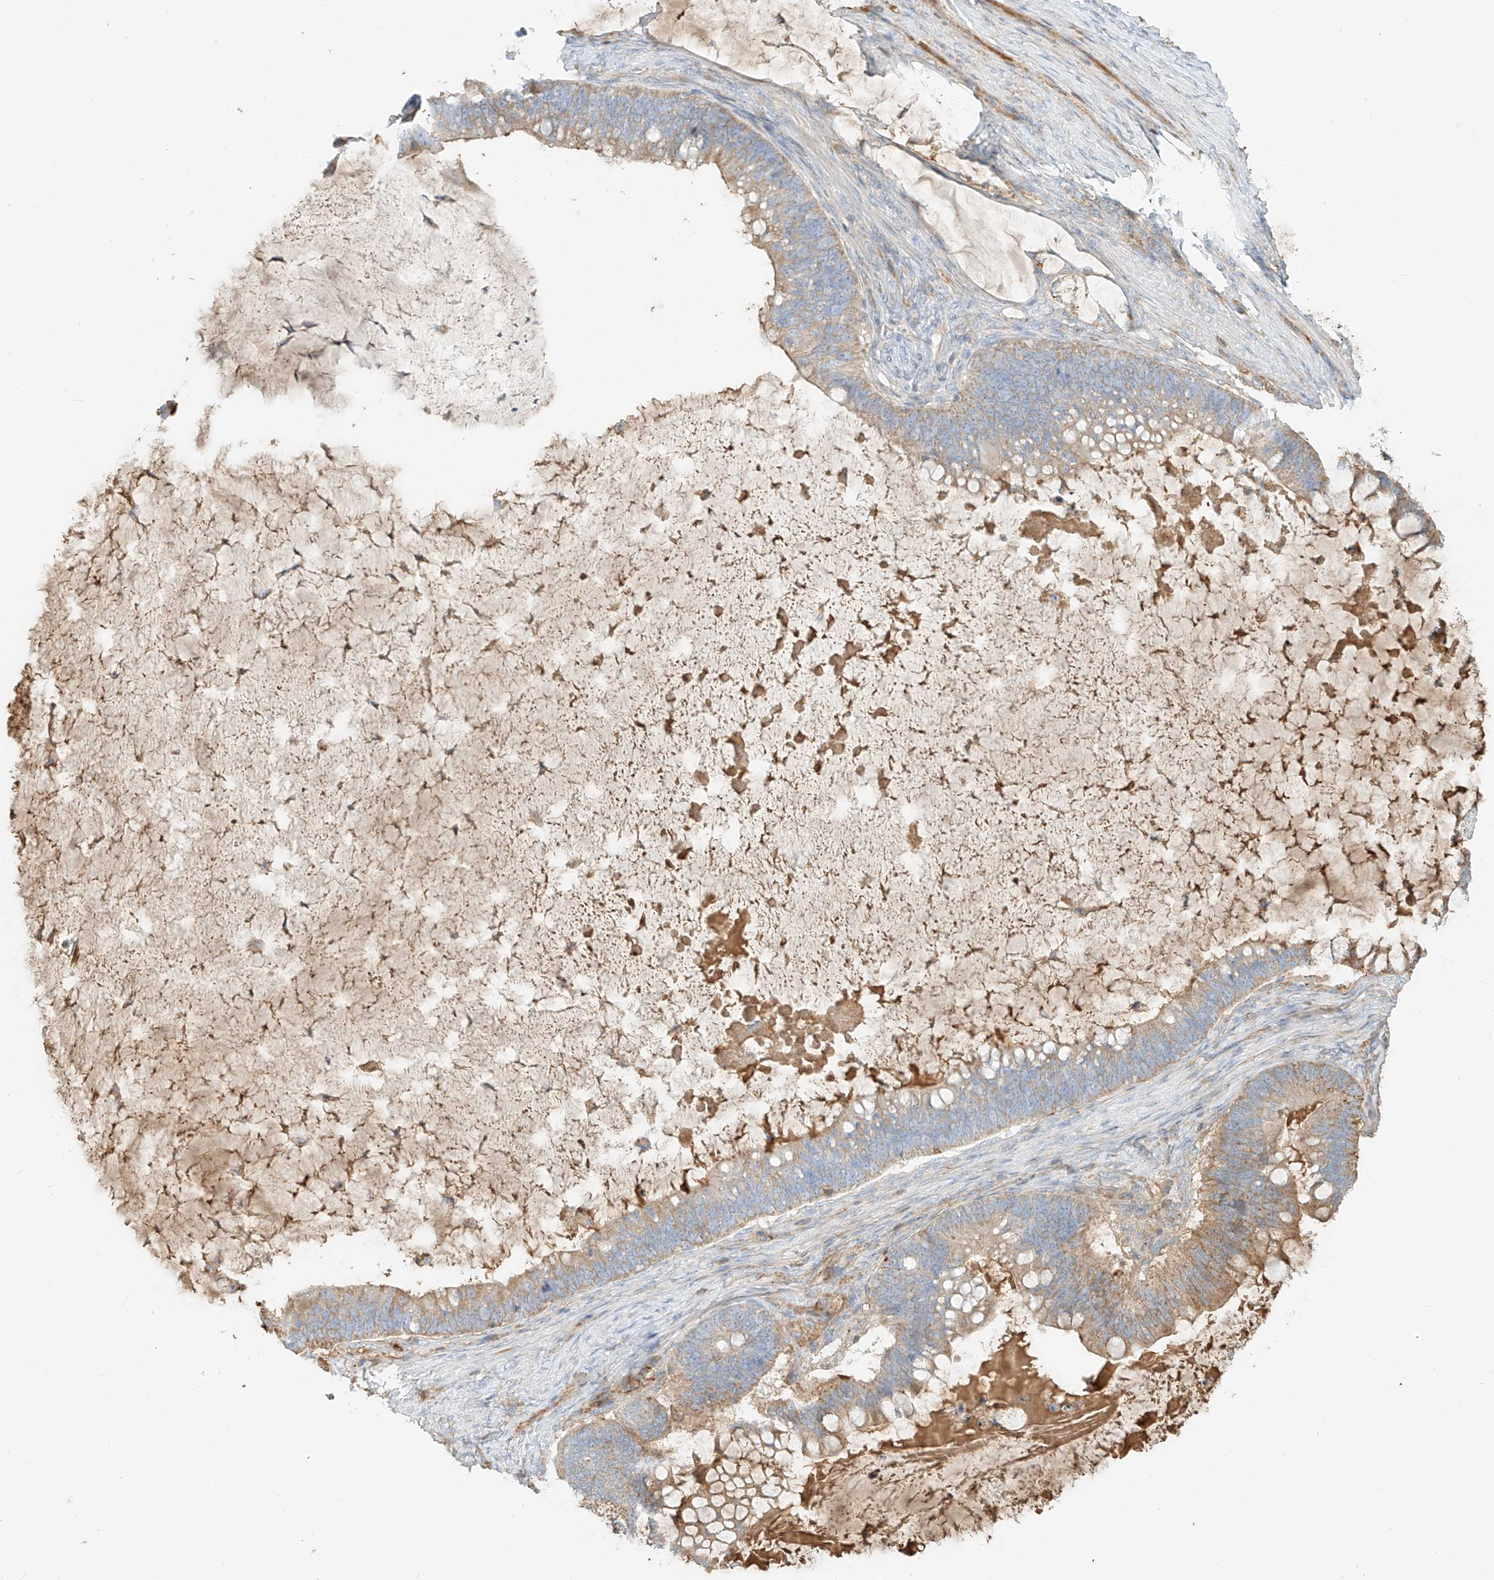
{"staining": {"intensity": "moderate", "quantity": "25%-75%", "location": "cytoplasmic/membranous"}, "tissue": "ovarian cancer", "cell_type": "Tumor cells", "image_type": "cancer", "snomed": [{"axis": "morphology", "description": "Cystadenocarcinoma, mucinous, NOS"}, {"axis": "topography", "description": "Ovary"}], "caption": "Immunohistochemical staining of human ovarian cancer (mucinous cystadenocarcinoma) shows medium levels of moderate cytoplasmic/membranous protein expression in approximately 25%-75% of tumor cells.", "gene": "OCSTAMP", "patient": {"sex": "female", "age": 61}}